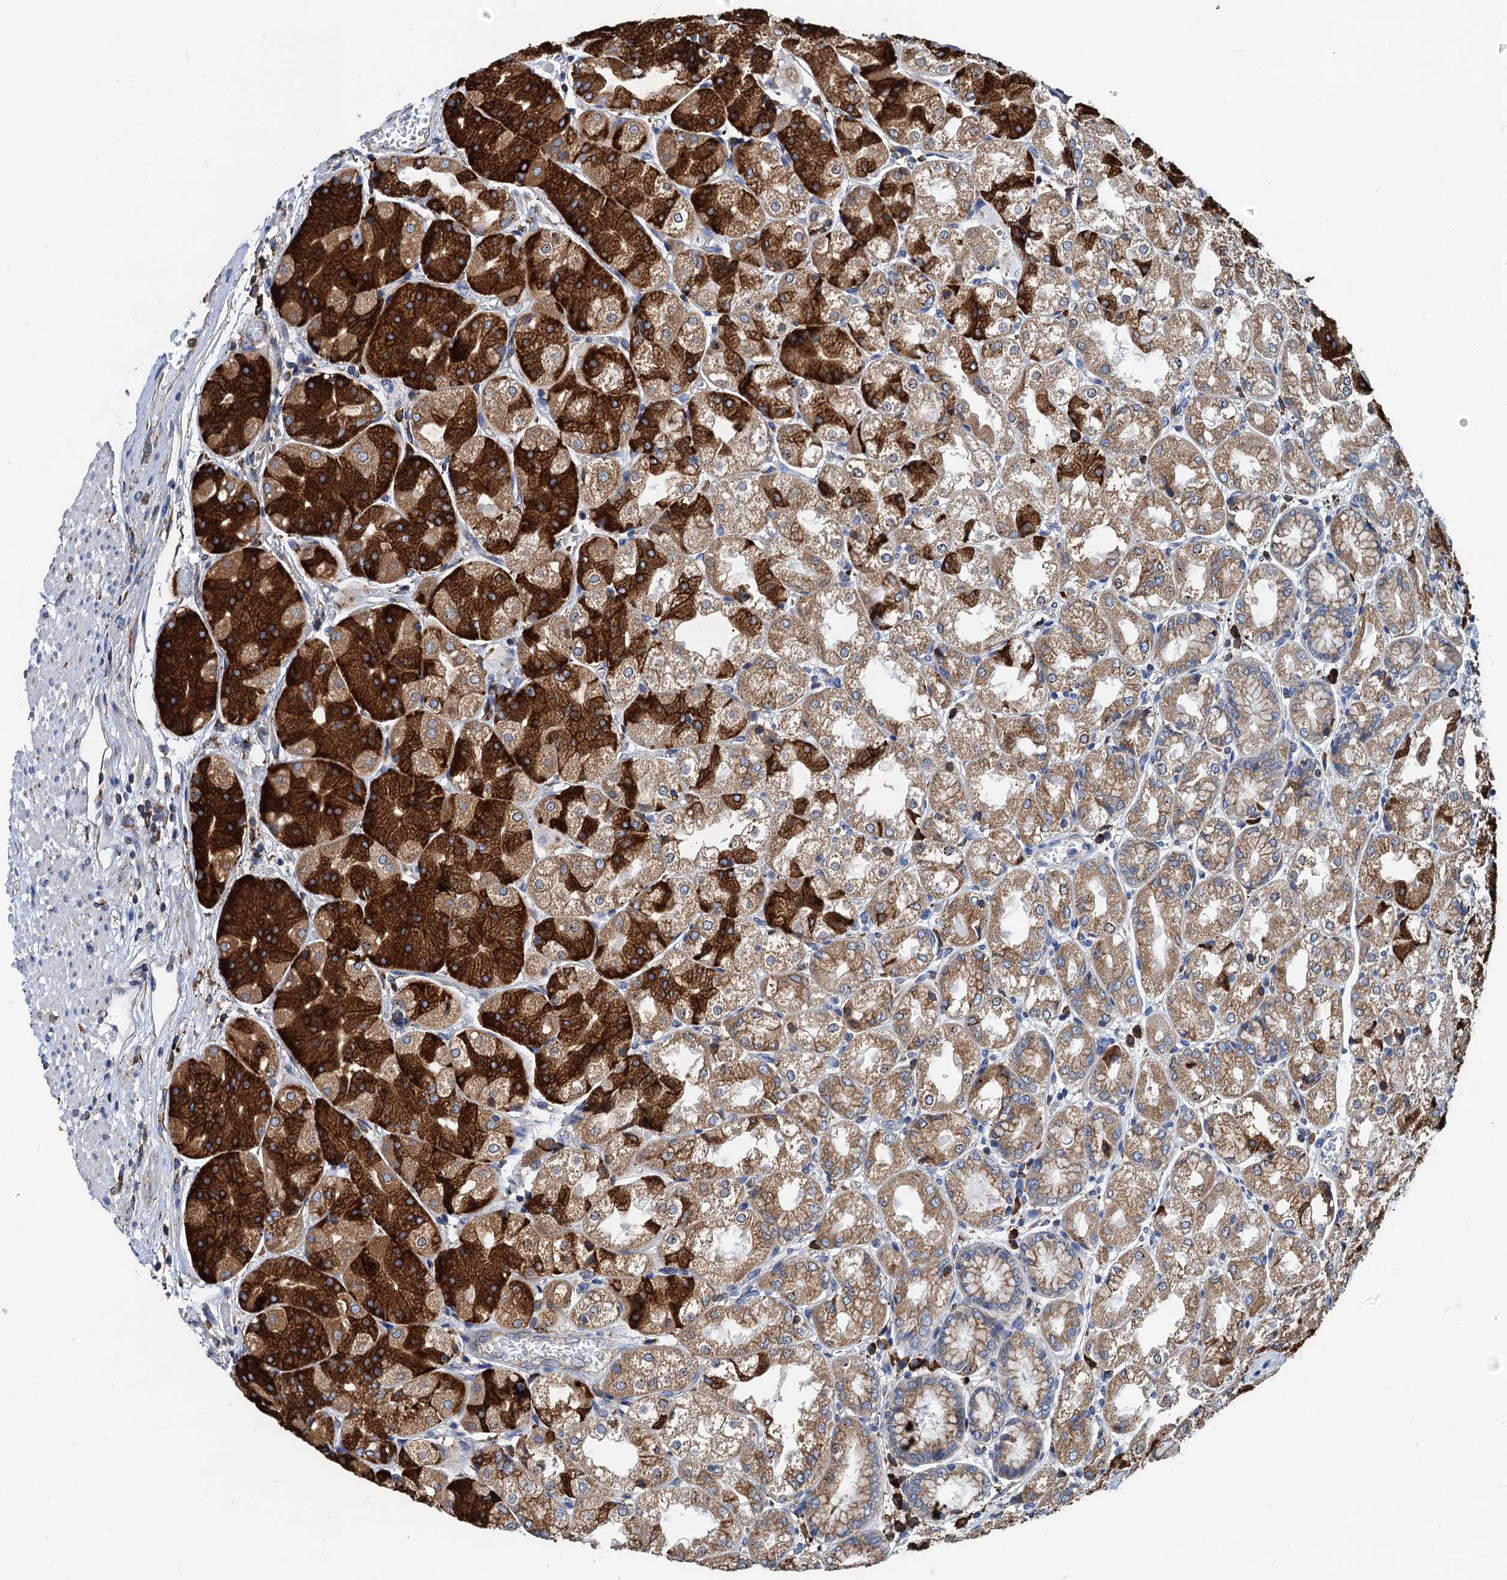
{"staining": {"intensity": "strong", "quantity": "25%-75%", "location": "cytoplasmic/membranous"}, "tissue": "stomach", "cell_type": "Glandular cells", "image_type": "normal", "snomed": [{"axis": "morphology", "description": "Normal tissue, NOS"}, {"axis": "topography", "description": "Stomach, upper"}], "caption": "Stomach stained with DAB (3,3'-diaminobenzidine) immunohistochemistry exhibits high levels of strong cytoplasmic/membranous staining in approximately 25%-75% of glandular cells.", "gene": "HSPA5", "patient": {"sex": "male", "age": 72}}